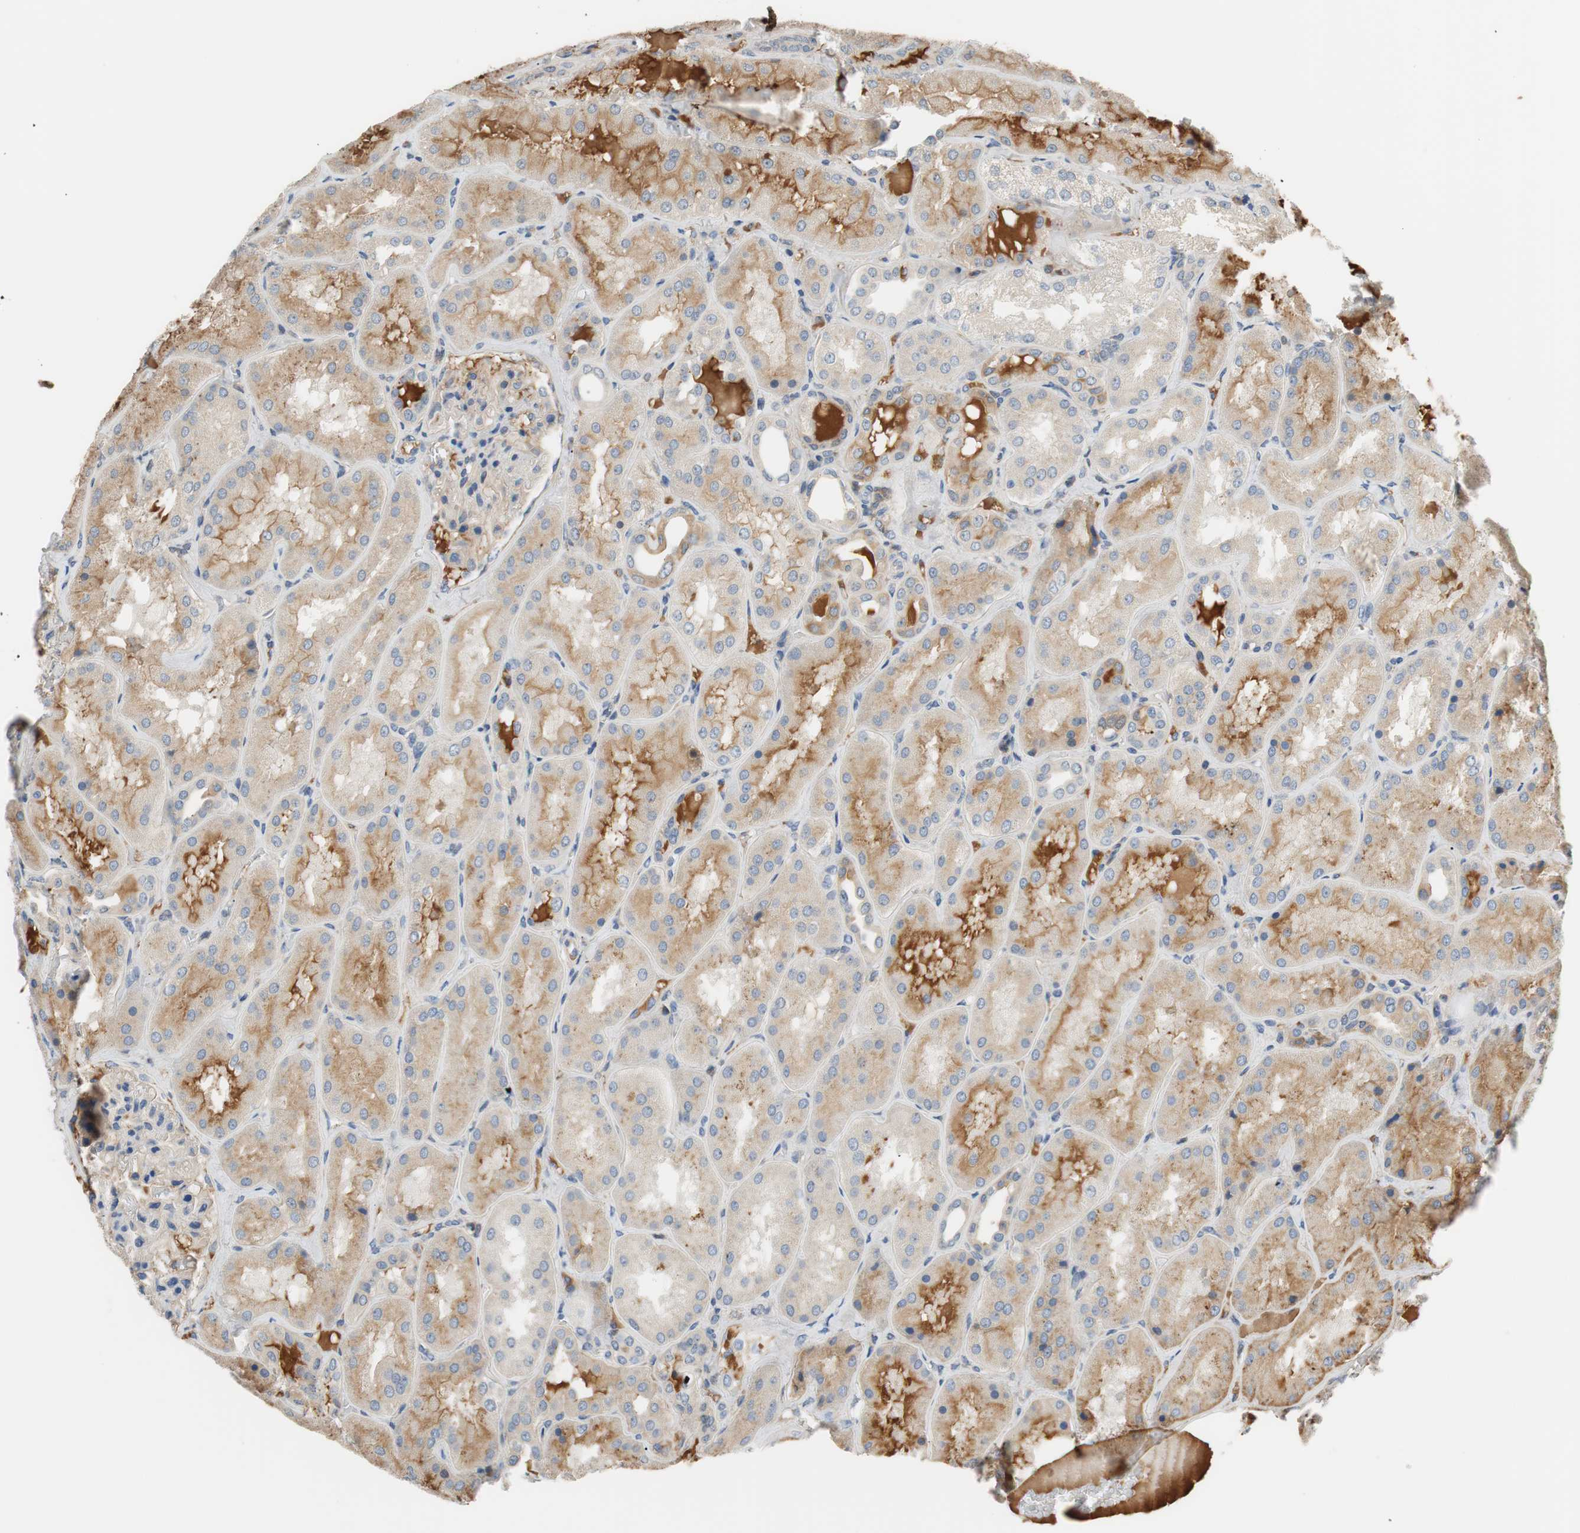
{"staining": {"intensity": "weak", "quantity": "25%-75%", "location": "cytoplasmic/membranous"}, "tissue": "kidney", "cell_type": "Cells in glomeruli", "image_type": "normal", "snomed": [{"axis": "morphology", "description": "Normal tissue, NOS"}, {"axis": "topography", "description": "Kidney"}], "caption": "Cells in glomeruli demonstrate weak cytoplasmic/membranous staining in approximately 25%-75% of cells in unremarkable kidney.", "gene": "C4A", "patient": {"sex": "female", "age": 56}}